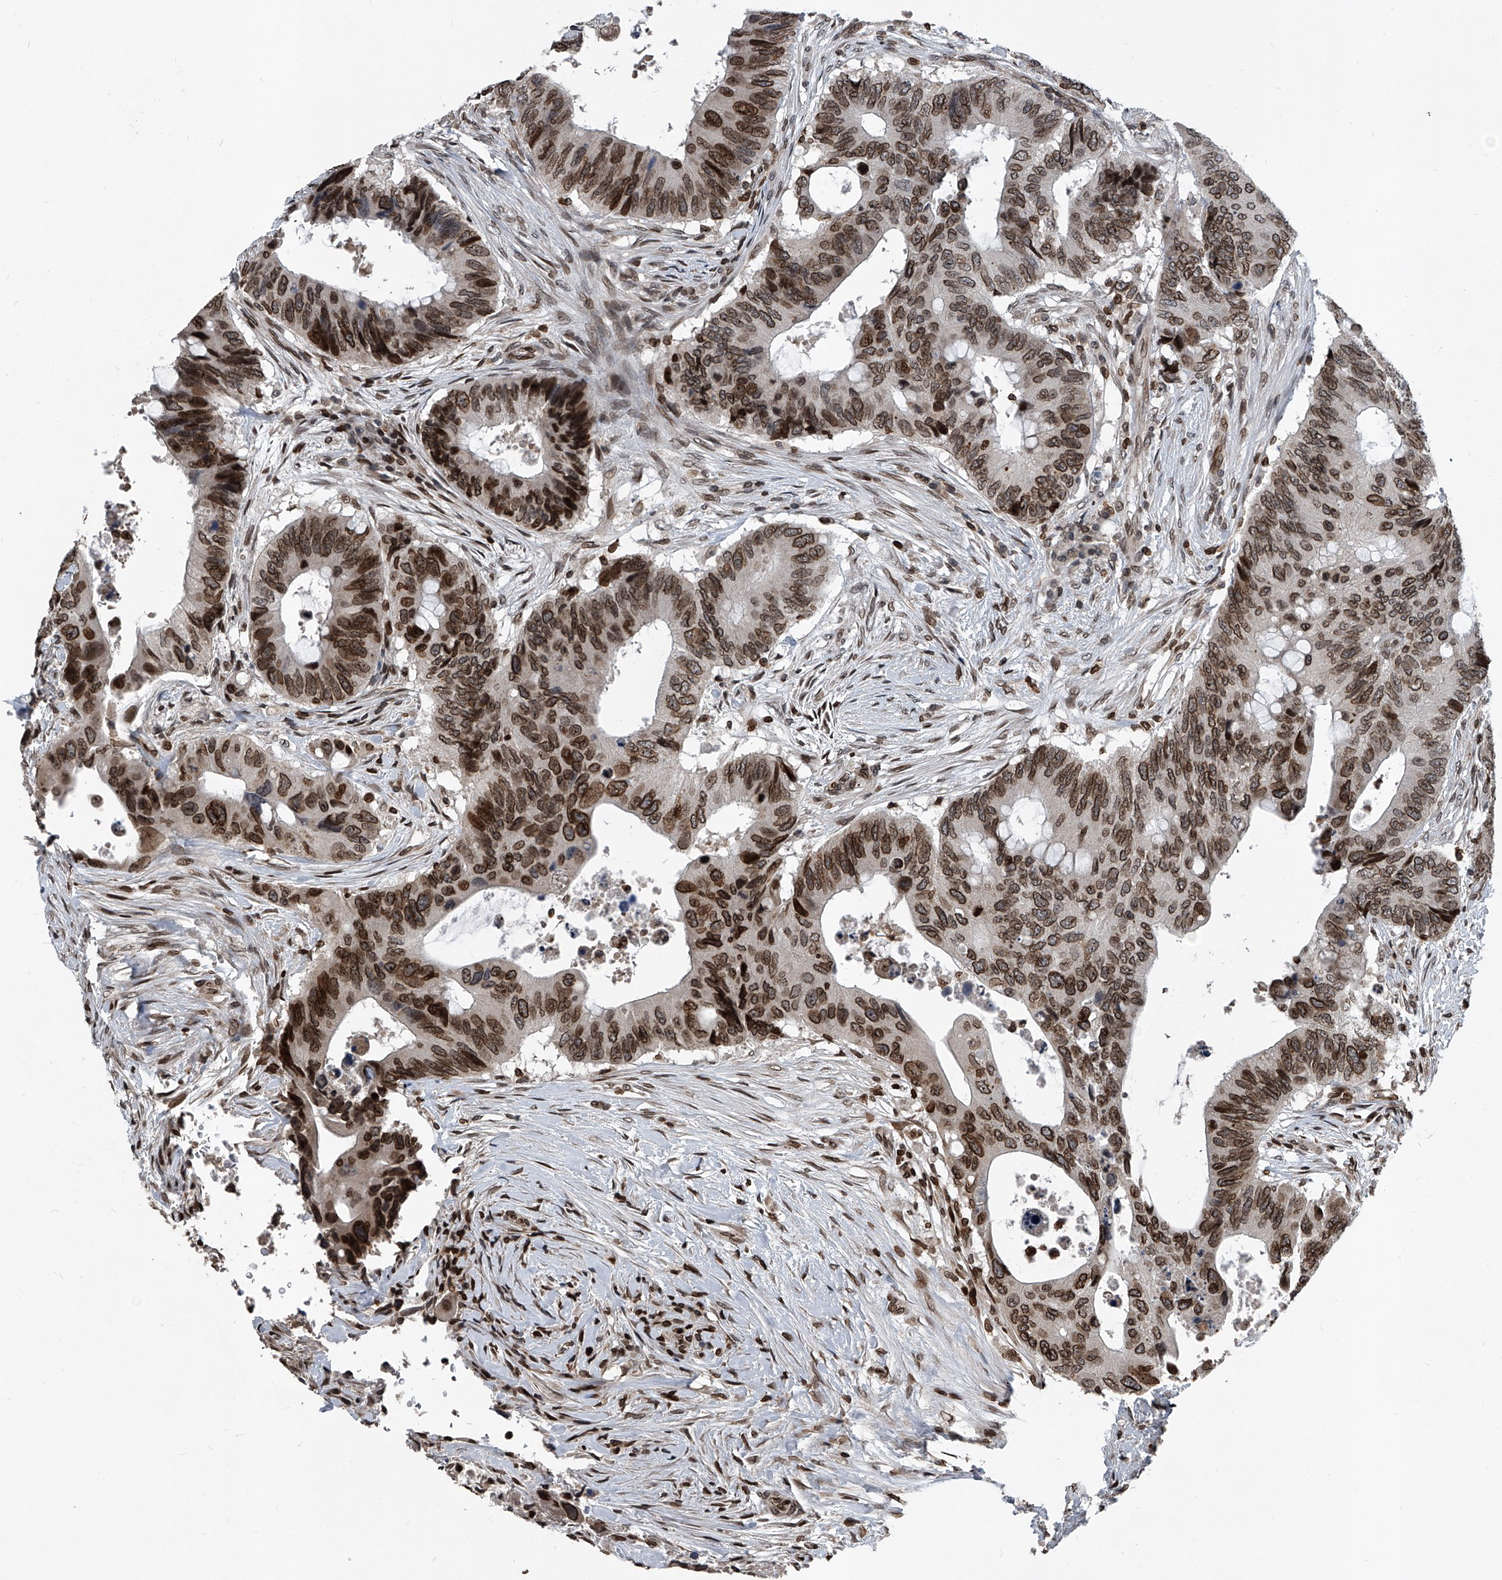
{"staining": {"intensity": "moderate", "quantity": ">75%", "location": "cytoplasmic/membranous,nuclear"}, "tissue": "colorectal cancer", "cell_type": "Tumor cells", "image_type": "cancer", "snomed": [{"axis": "morphology", "description": "Adenocarcinoma, NOS"}, {"axis": "topography", "description": "Colon"}], "caption": "This micrograph reveals IHC staining of colorectal adenocarcinoma, with medium moderate cytoplasmic/membranous and nuclear positivity in approximately >75% of tumor cells.", "gene": "PHF20", "patient": {"sex": "male", "age": 71}}